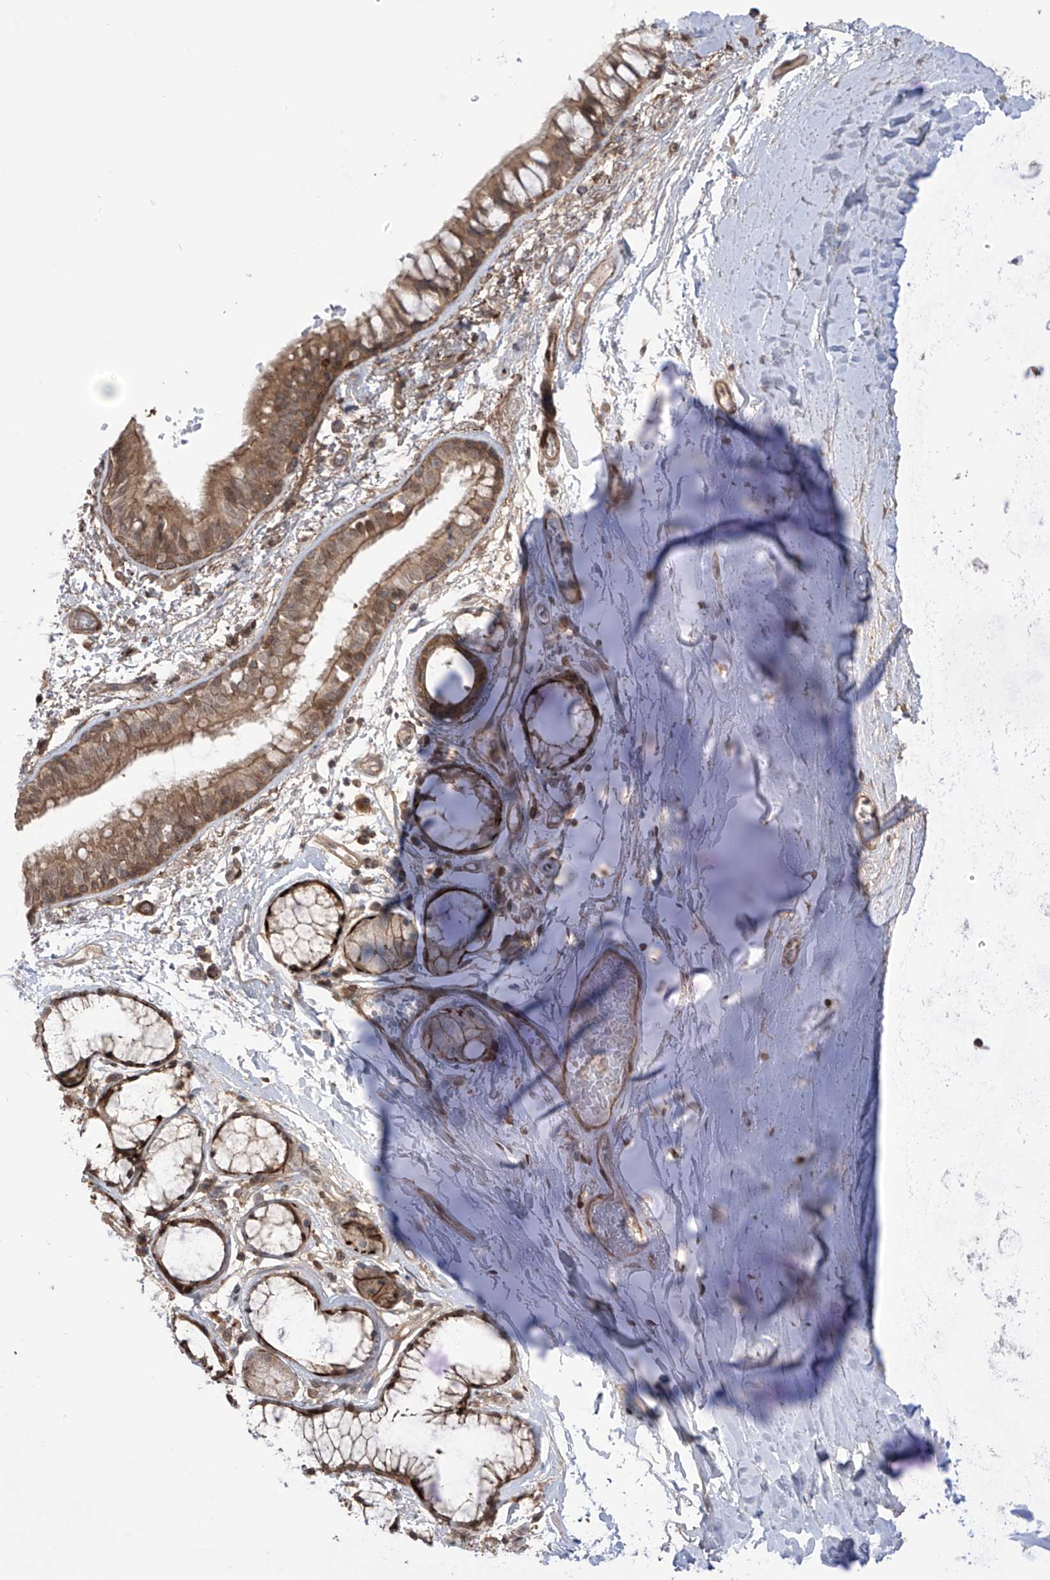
{"staining": {"intensity": "moderate", "quantity": ">75%", "location": "cytoplasmic/membranous"}, "tissue": "bronchus", "cell_type": "Respiratory epithelial cells", "image_type": "normal", "snomed": [{"axis": "morphology", "description": "Normal tissue, NOS"}, {"axis": "topography", "description": "Cartilage tissue"}, {"axis": "topography", "description": "Bronchus"}], "caption": "Respiratory epithelial cells exhibit medium levels of moderate cytoplasmic/membranous staining in approximately >75% of cells in benign bronchus.", "gene": "LRRC74A", "patient": {"sex": "female", "age": 73}}